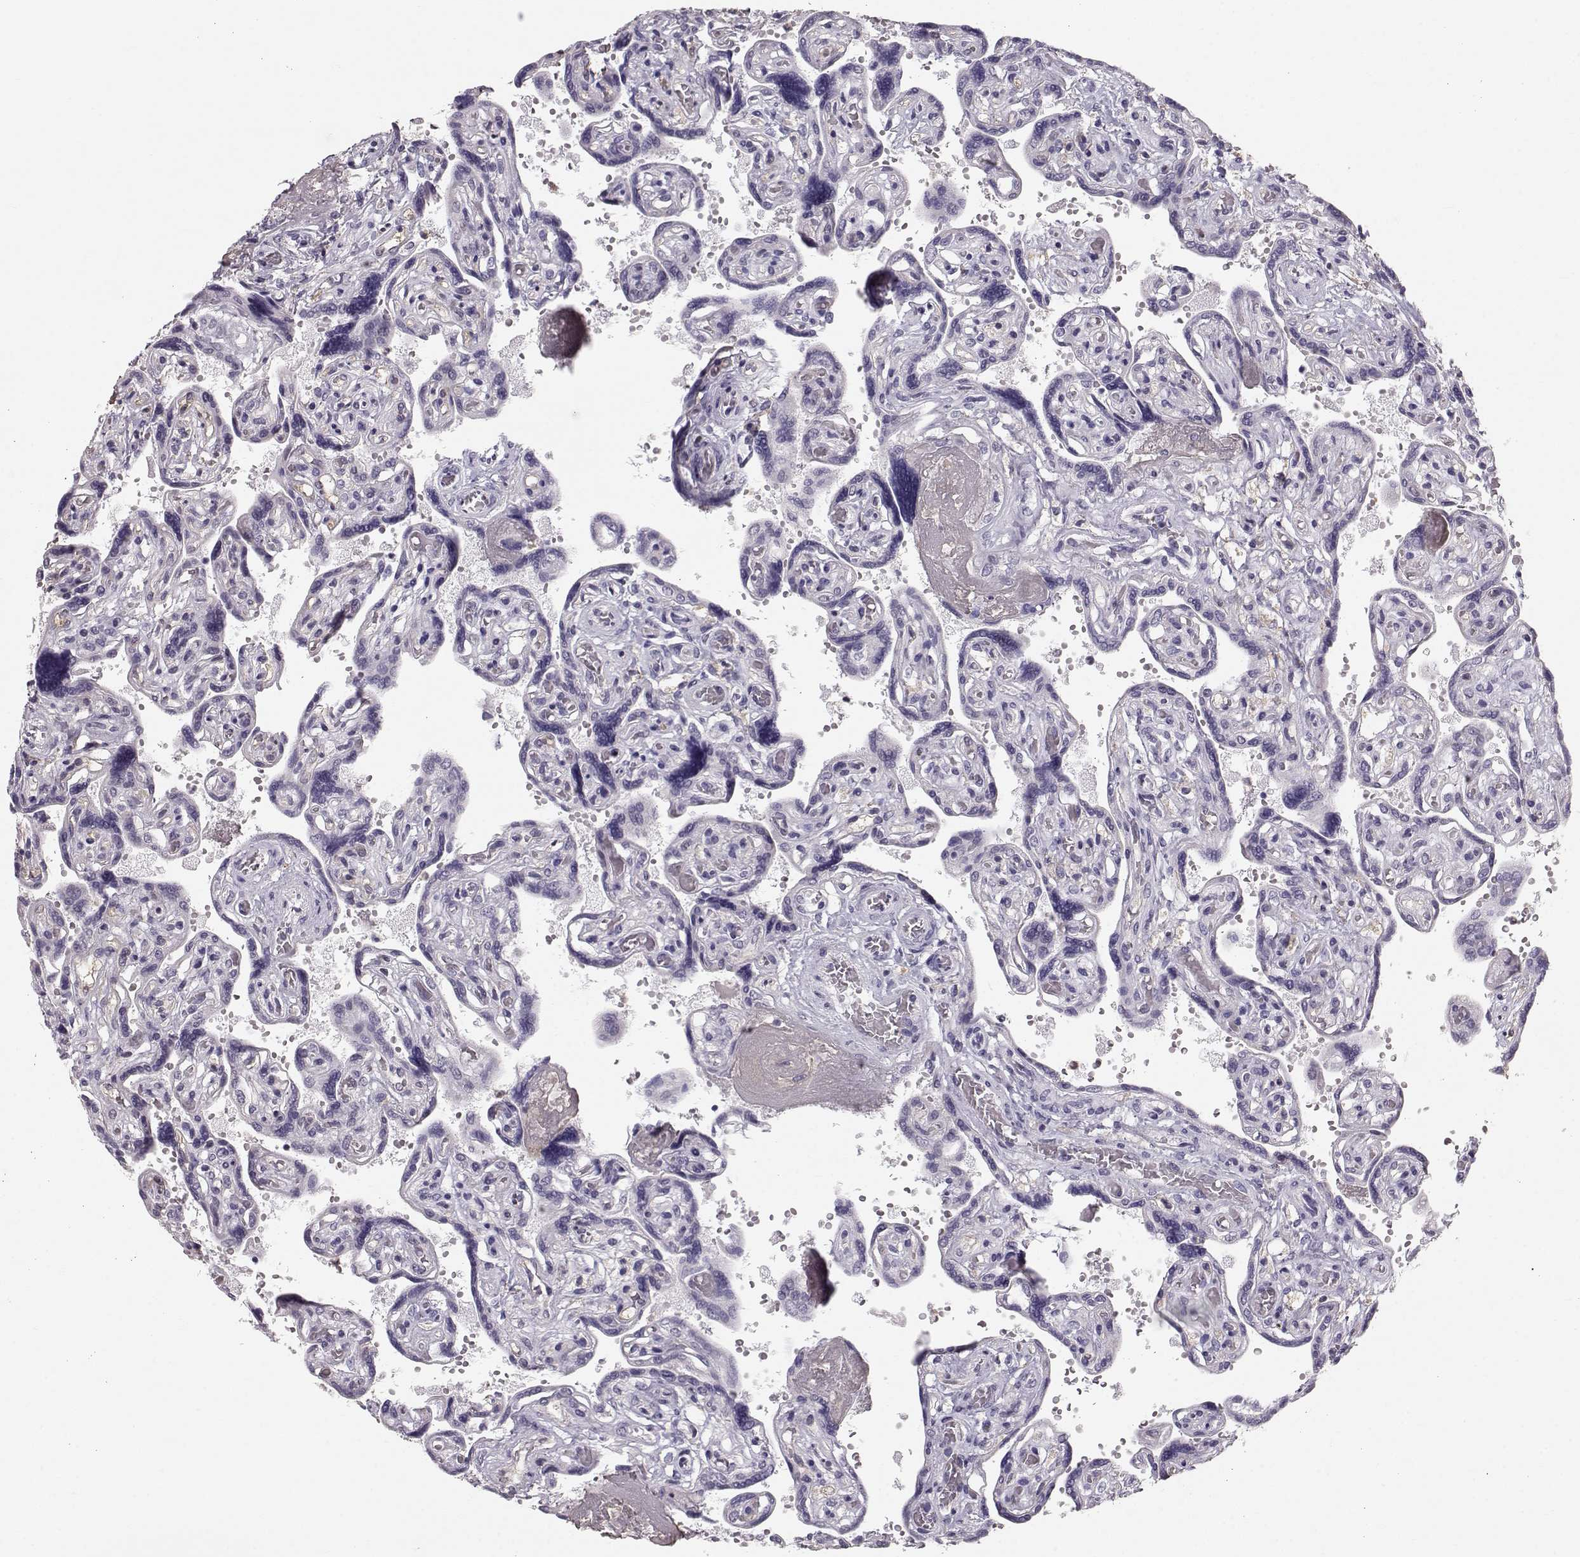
{"staining": {"intensity": "negative", "quantity": "none", "location": "none"}, "tissue": "placenta", "cell_type": "Decidual cells", "image_type": "normal", "snomed": [{"axis": "morphology", "description": "Normal tissue, NOS"}, {"axis": "topography", "description": "Placenta"}], "caption": "IHC of unremarkable placenta exhibits no expression in decidual cells.", "gene": "POU1F1", "patient": {"sex": "female", "age": 32}}